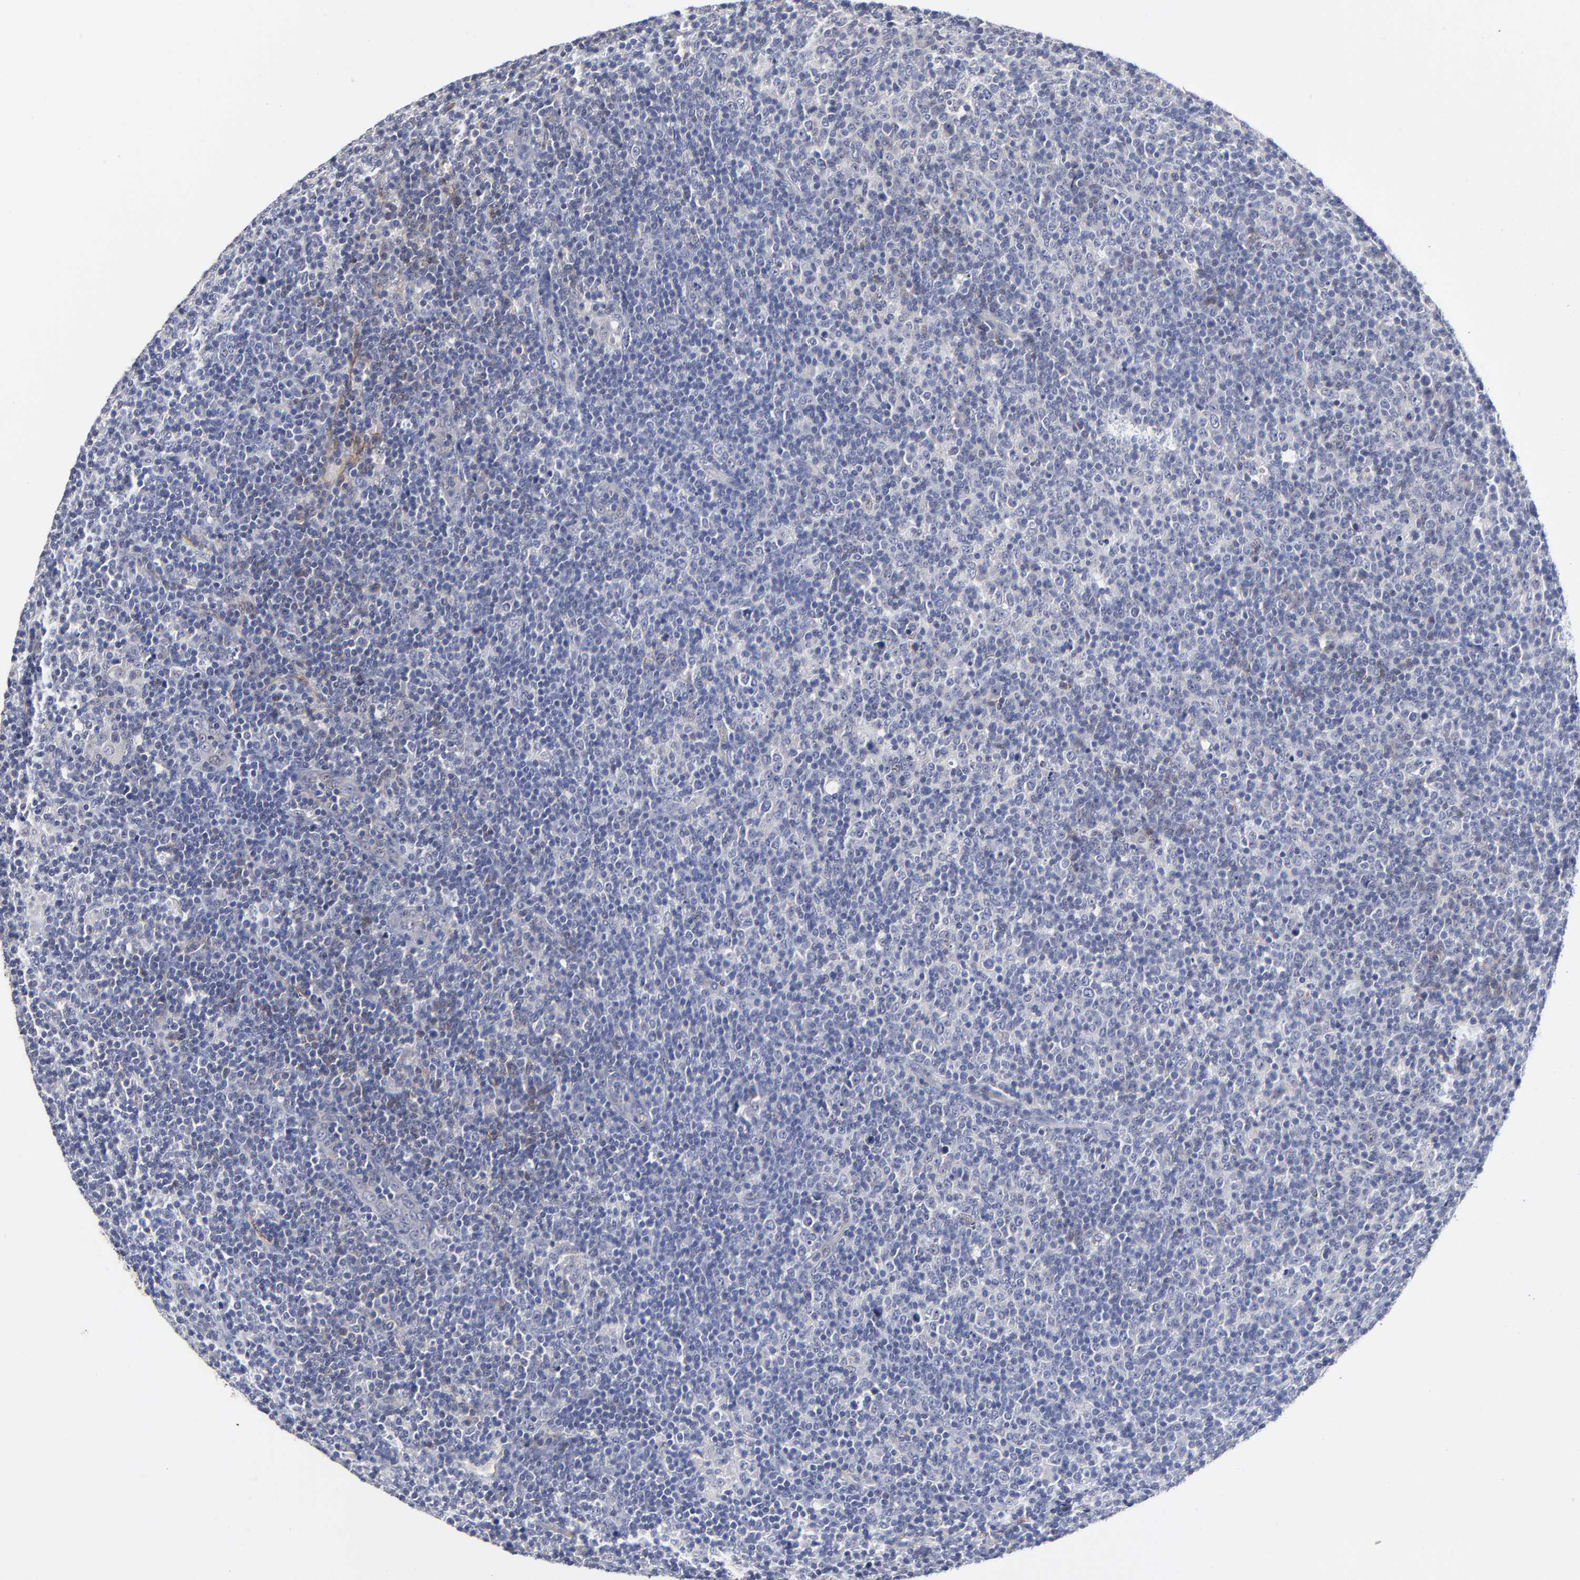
{"staining": {"intensity": "negative", "quantity": "none", "location": "none"}, "tissue": "lymphoma", "cell_type": "Tumor cells", "image_type": "cancer", "snomed": [{"axis": "morphology", "description": "Malignant lymphoma, non-Hodgkin's type, Low grade"}, {"axis": "topography", "description": "Lymph node"}], "caption": "Tumor cells show no significant staining in lymphoma.", "gene": "CXADR", "patient": {"sex": "male", "age": 70}}